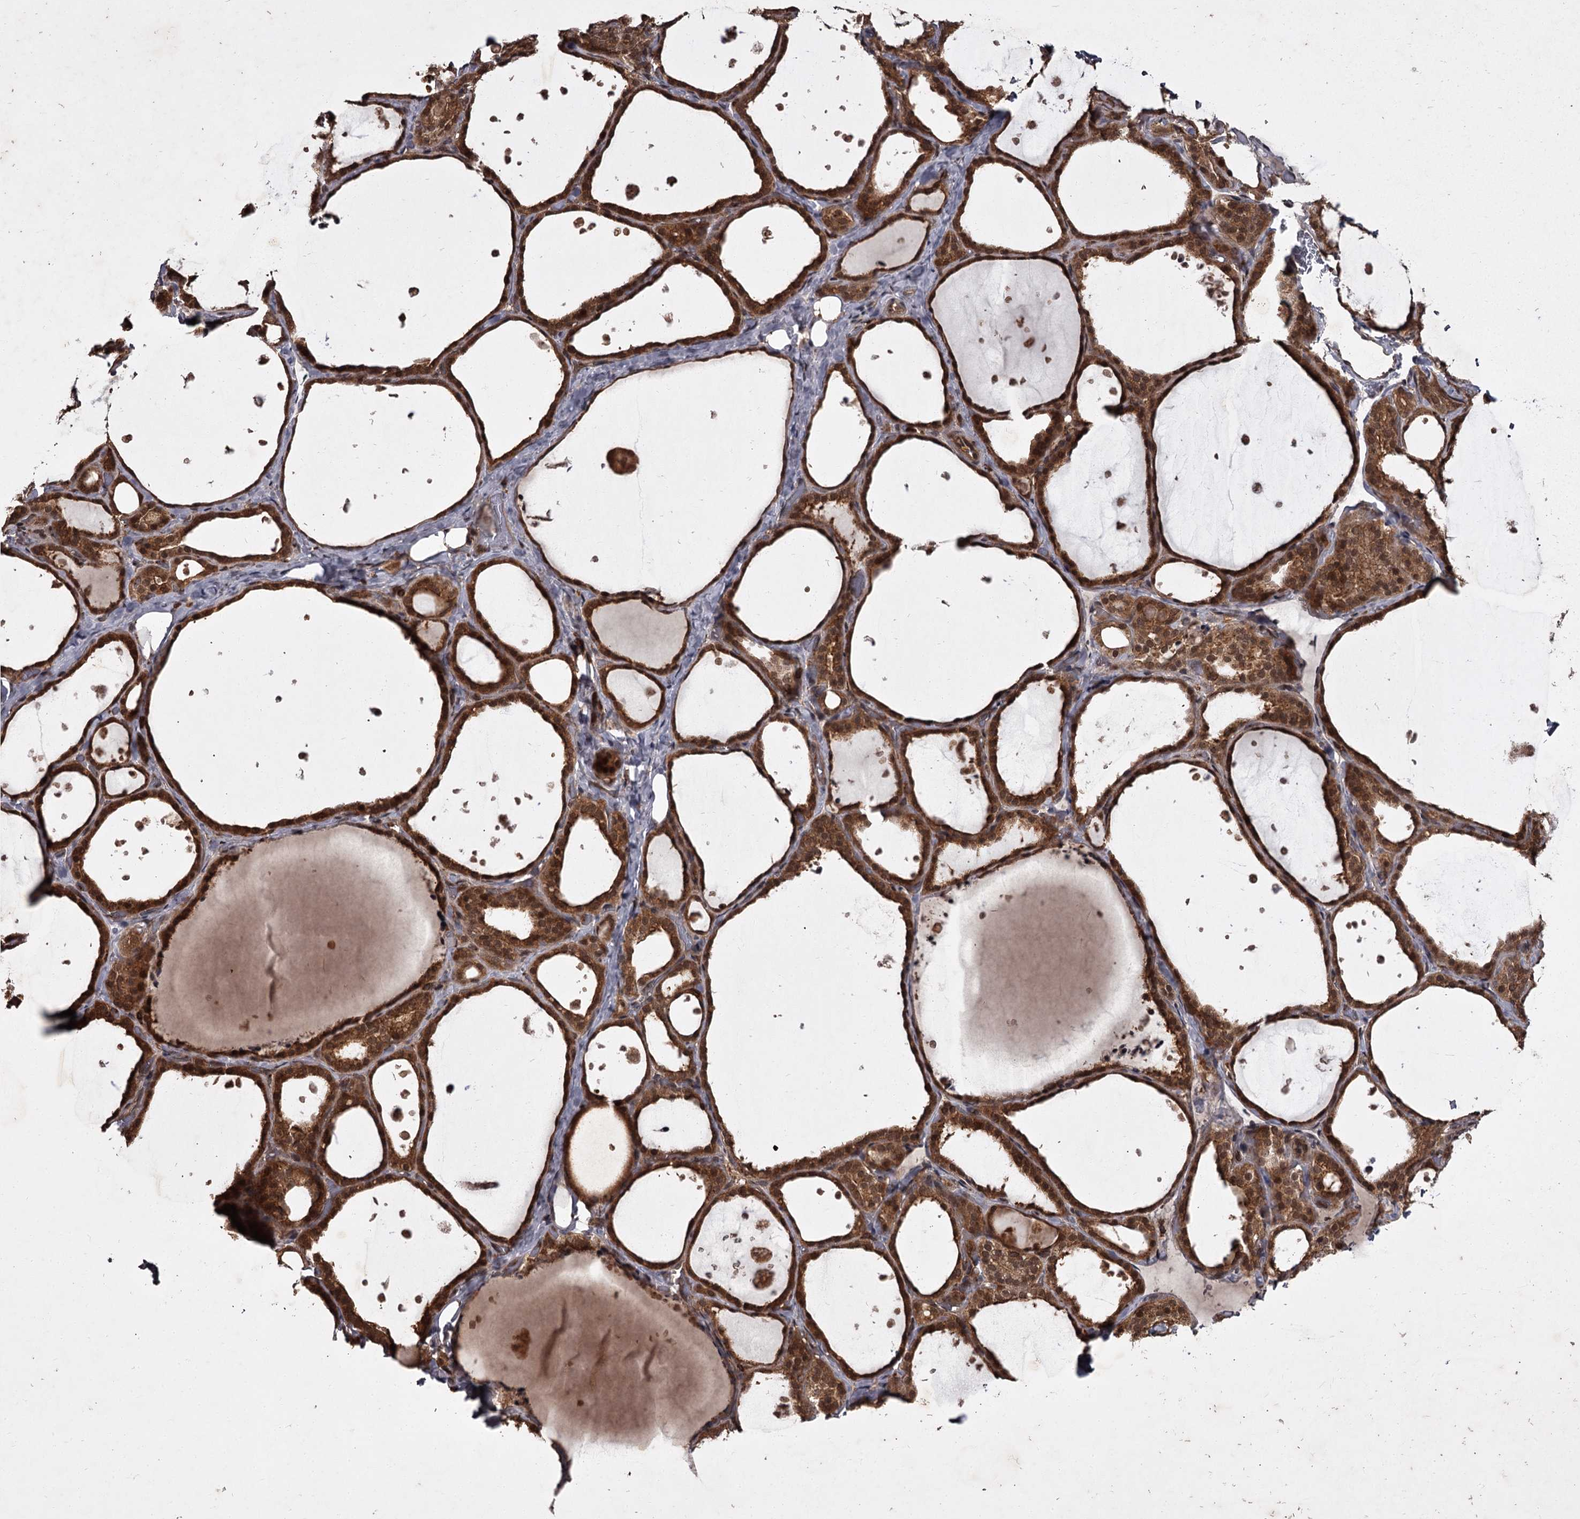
{"staining": {"intensity": "strong", "quantity": ">75%", "location": "cytoplasmic/membranous,nuclear"}, "tissue": "thyroid gland", "cell_type": "Glandular cells", "image_type": "normal", "snomed": [{"axis": "morphology", "description": "Normal tissue, NOS"}, {"axis": "topography", "description": "Thyroid gland"}], "caption": "Immunohistochemistry (IHC) micrograph of normal thyroid gland stained for a protein (brown), which exhibits high levels of strong cytoplasmic/membranous,nuclear staining in approximately >75% of glandular cells.", "gene": "TBC1D23", "patient": {"sex": "female", "age": 44}}